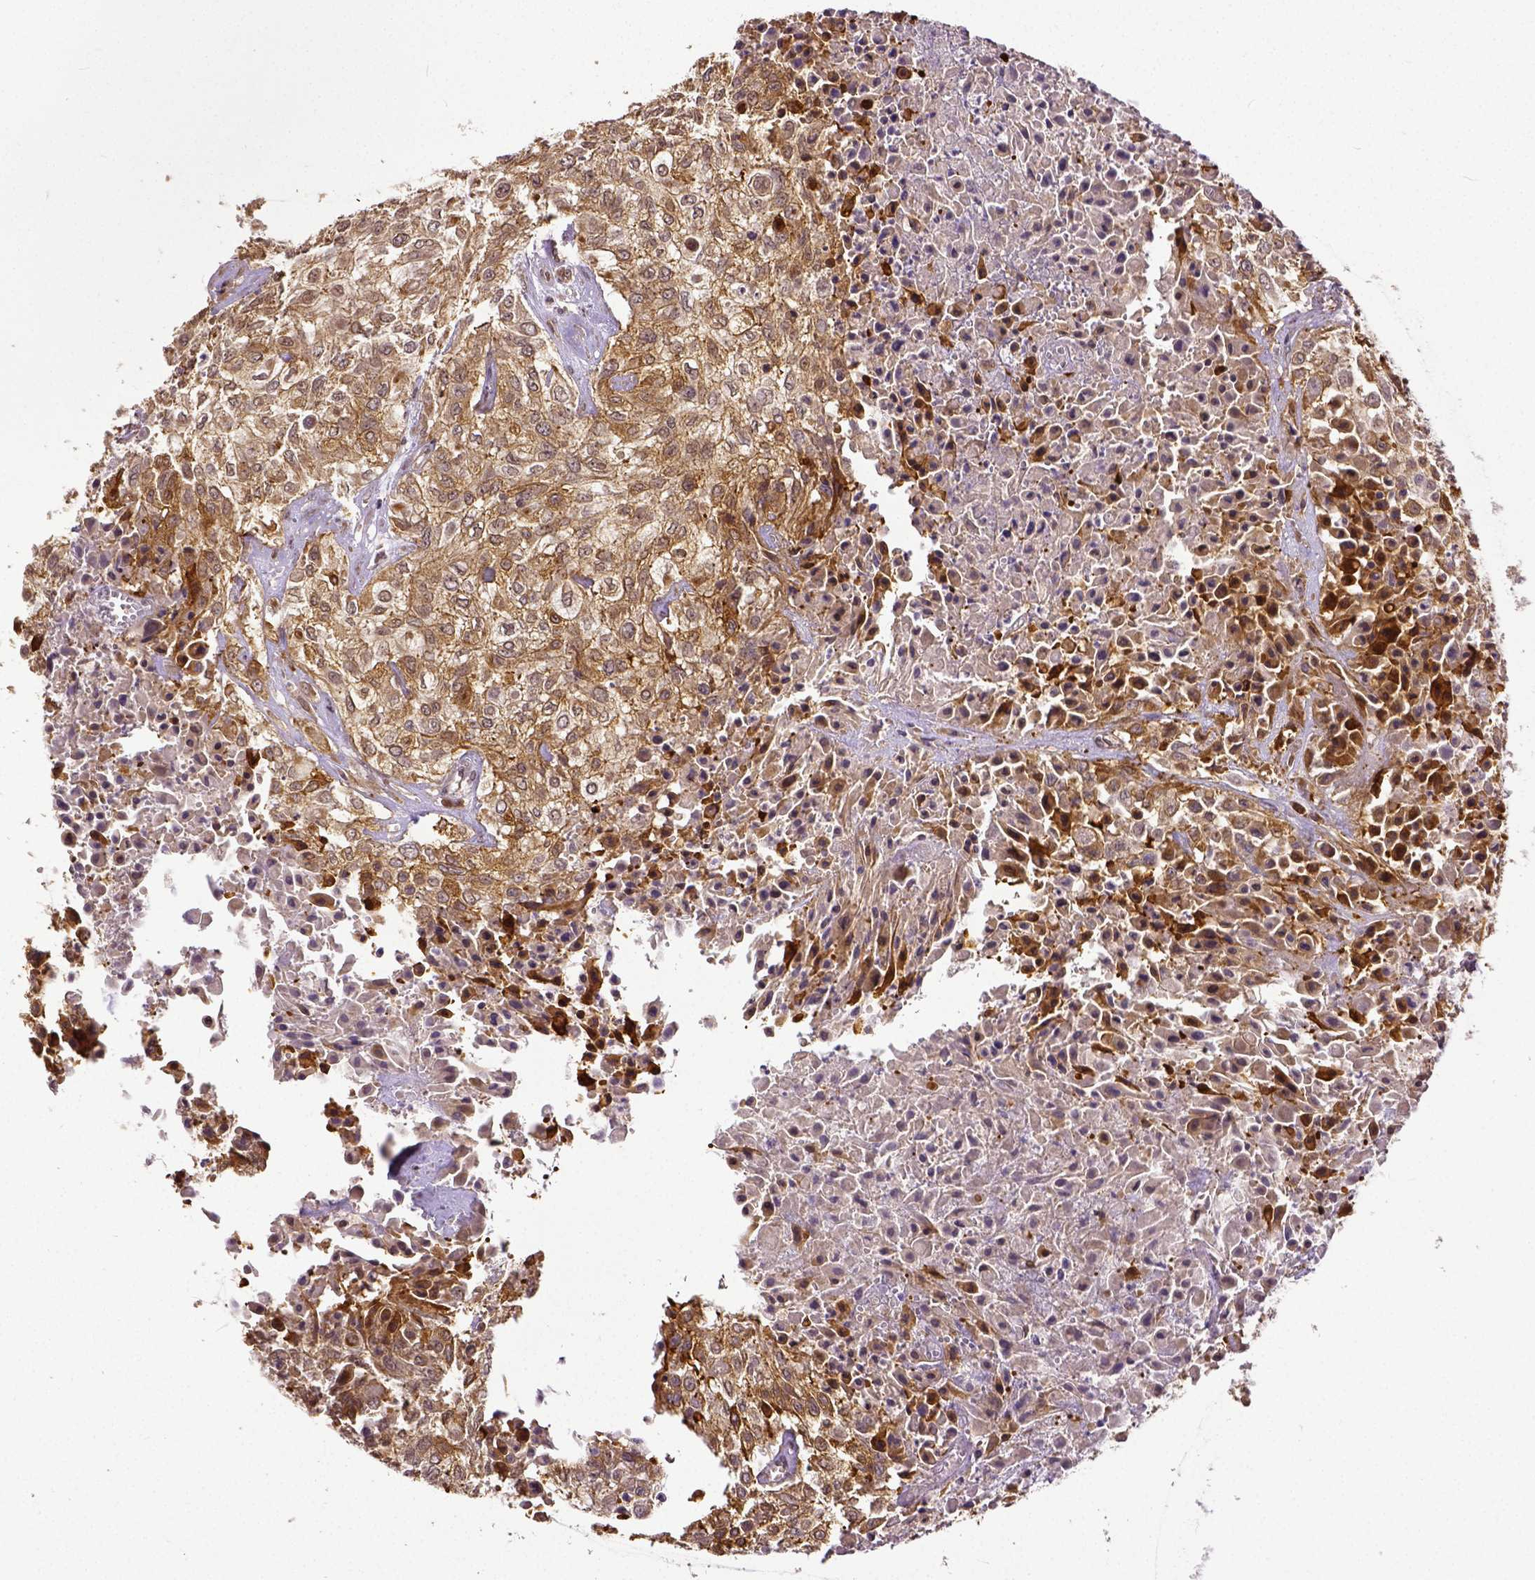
{"staining": {"intensity": "moderate", "quantity": ">75%", "location": "cytoplasmic/membranous"}, "tissue": "urothelial cancer", "cell_type": "Tumor cells", "image_type": "cancer", "snomed": [{"axis": "morphology", "description": "Urothelial carcinoma, High grade"}, {"axis": "topography", "description": "Urinary bladder"}], "caption": "Urothelial cancer tissue shows moderate cytoplasmic/membranous staining in approximately >75% of tumor cells", "gene": "DICER1", "patient": {"sex": "male", "age": 57}}